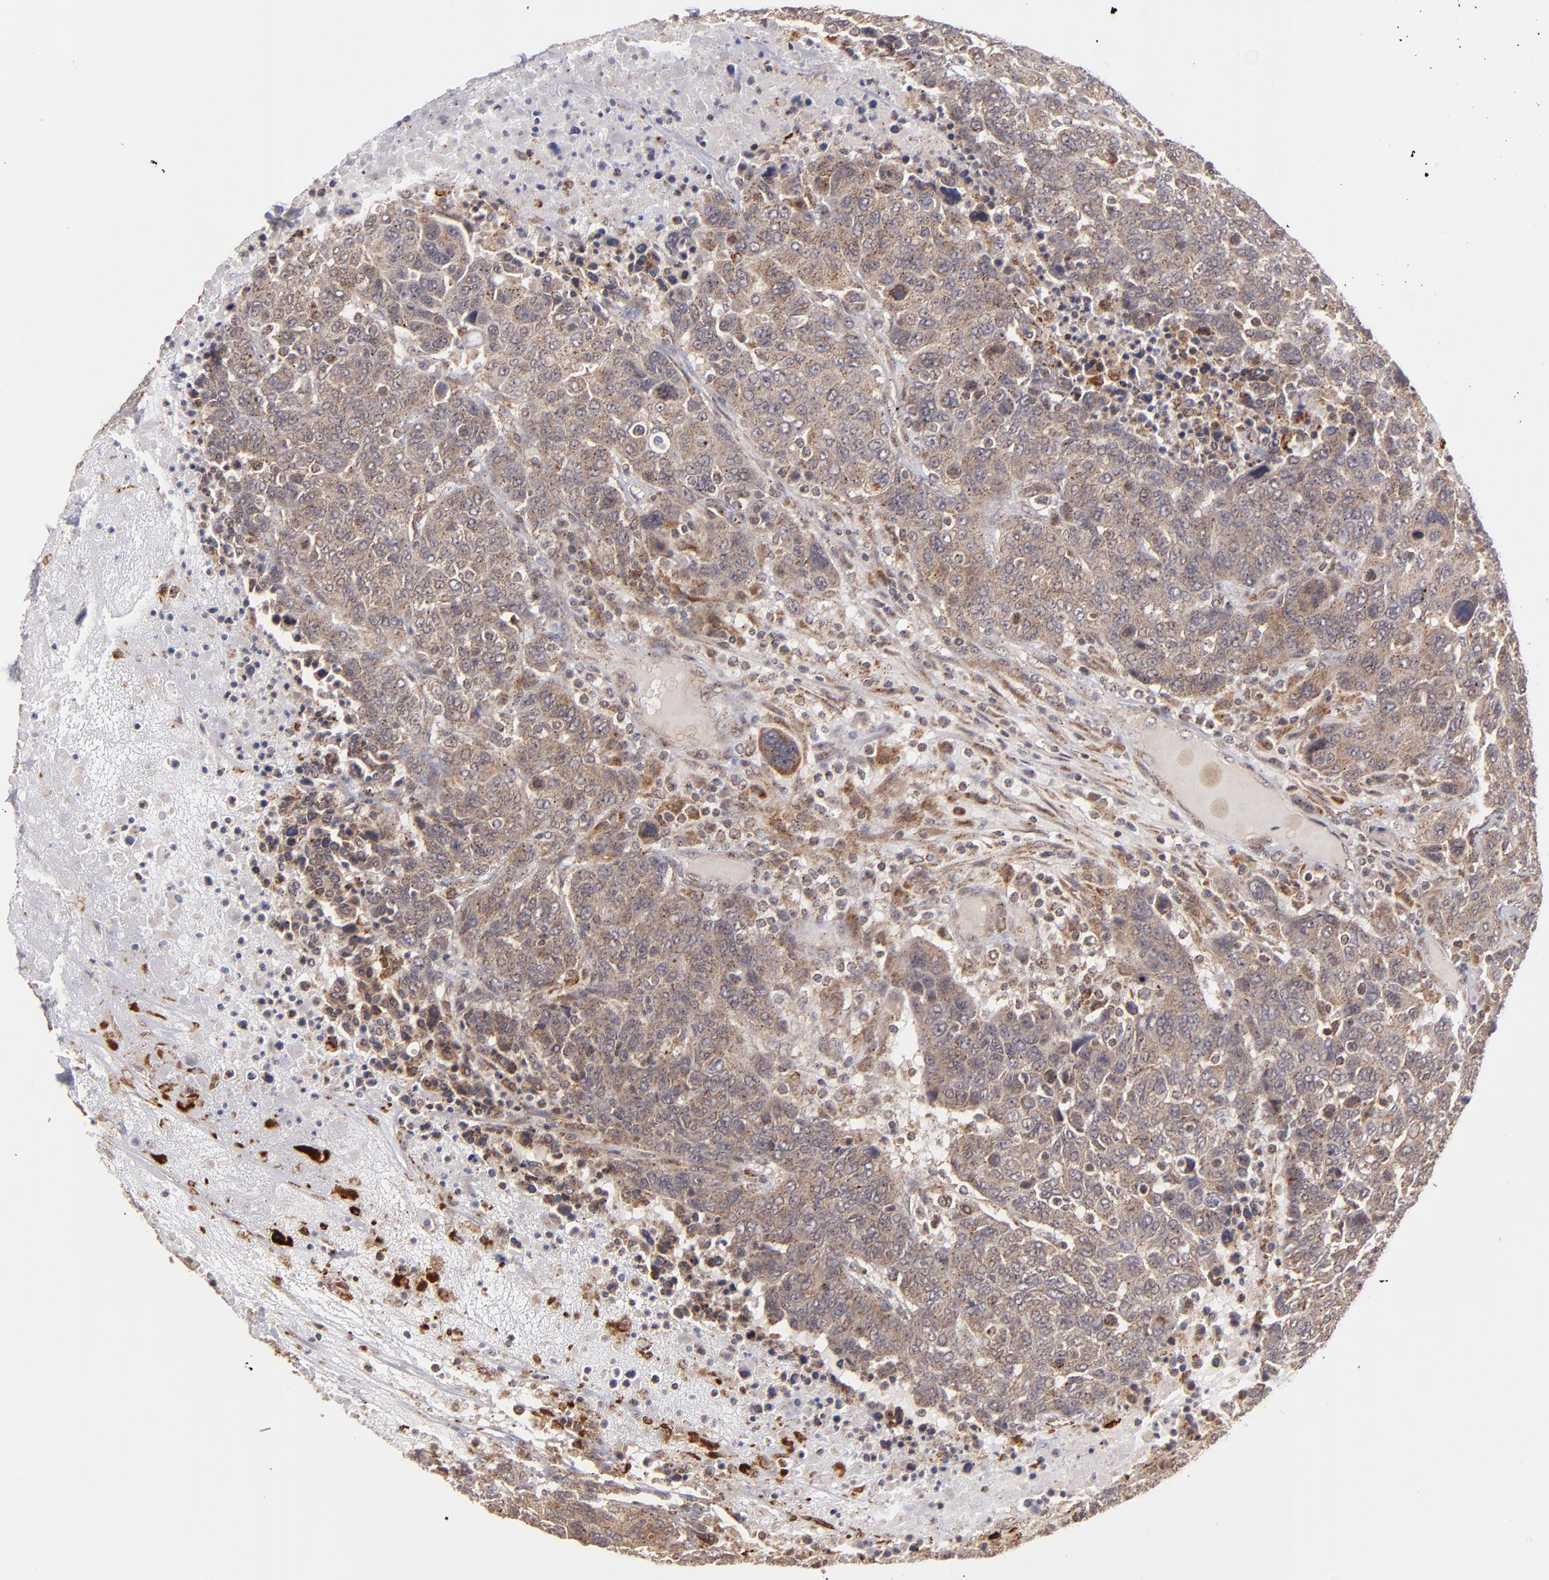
{"staining": {"intensity": "moderate", "quantity": ">75%", "location": "cytoplasmic/membranous"}, "tissue": "breast cancer", "cell_type": "Tumor cells", "image_type": "cancer", "snomed": [{"axis": "morphology", "description": "Duct carcinoma"}, {"axis": "topography", "description": "Breast"}], "caption": "Immunohistochemistry of human breast cancer (infiltrating ductal carcinoma) shows medium levels of moderate cytoplasmic/membranous expression in approximately >75% of tumor cells. (DAB = brown stain, brightfield microscopy at high magnification).", "gene": "ZFYVE1", "patient": {"sex": "female", "age": 37}}